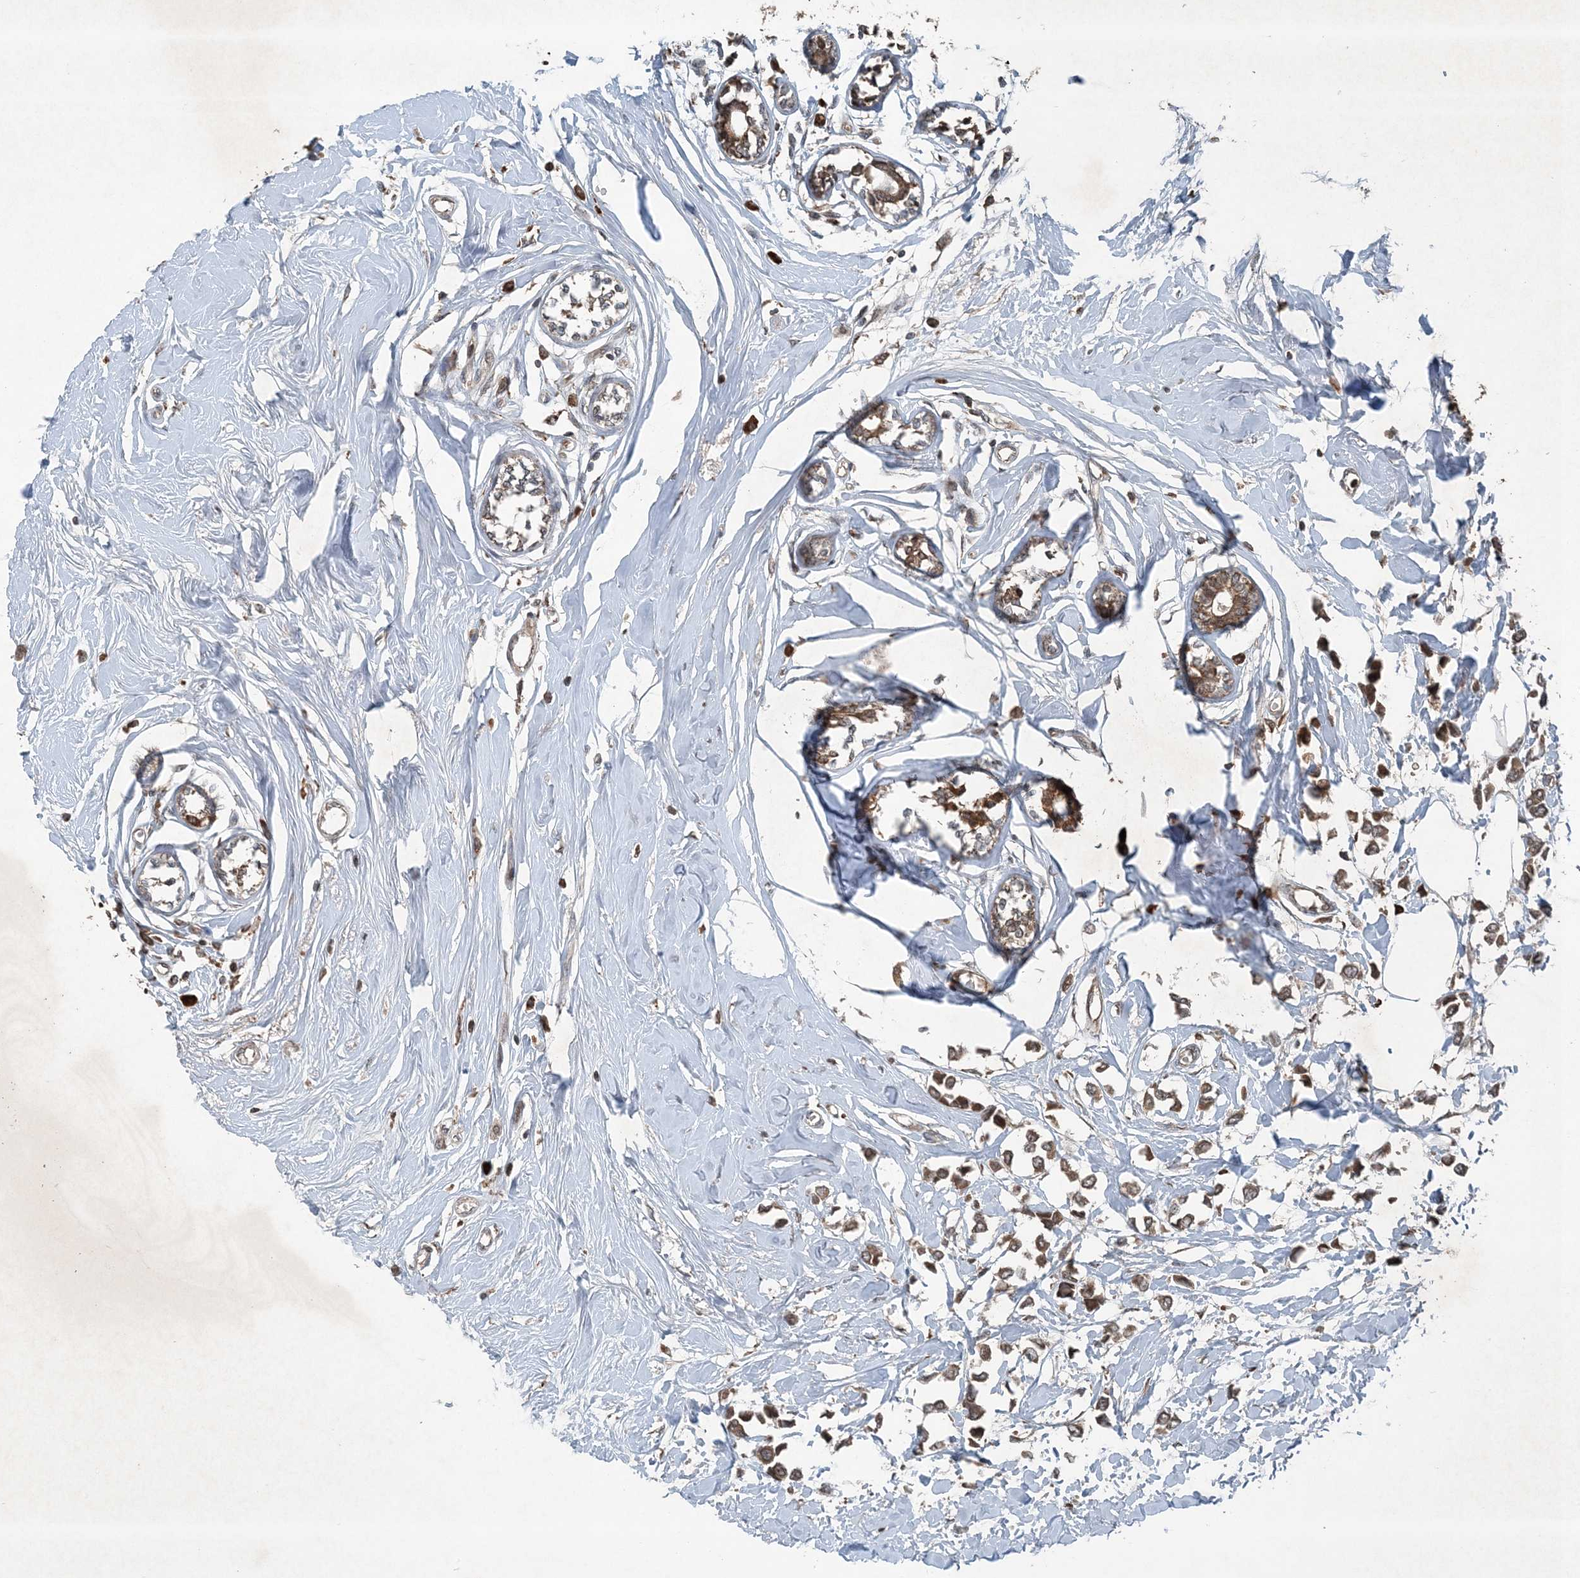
{"staining": {"intensity": "moderate", "quantity": ">75%", "location": "cytoplasmic/membranous"}, "tissue": "breast cancer", "cell_type": "Tumor cells", "image_type": "cancer", "snomed": [{"axis": "morphology", "description": "Lobular carcinoma"}, {"axis": "topography", "description": "Breast"}], "caption": "An image of lobular carcinoma (breast) stained for a protein reveals moderate cytoplasmic/membranous brown staining in tumor cells.", "gene": "GNG5", "patient": {"sex": "female", "age": 51}}